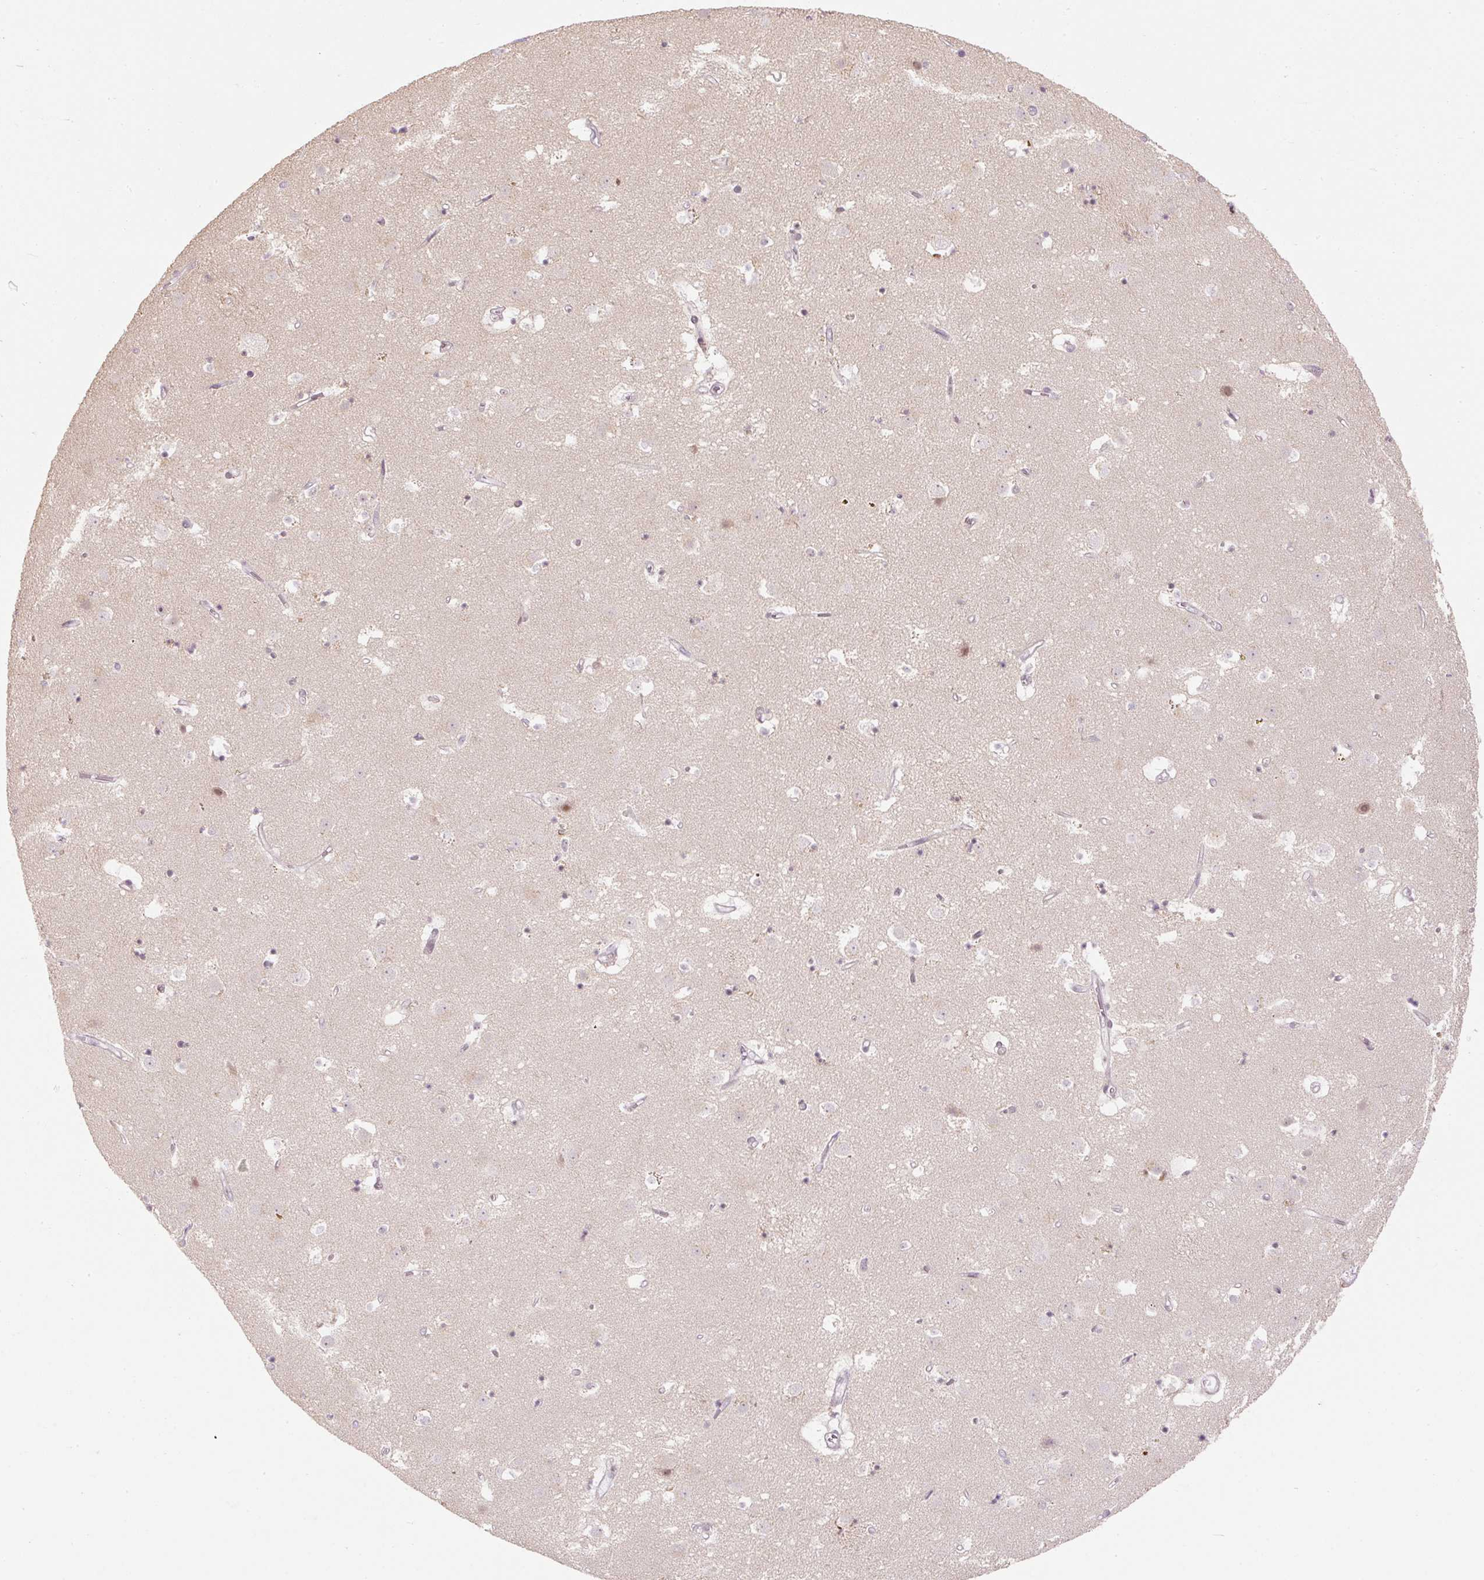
{"staining": {"intensity": "moderate", "quantity": "<25%", "location": "cytoplasmic/membranous,nuclear"}, "tissue": "caudate", "cell_type": "Glial cells", "image_type": "normal", "snomed": [{"axis": "morphology", "description": "Normal tissue, NOS"}, {"axis": "topography", "description": "Lateral ventricle wall"}], "caption": "The photomicrograph shows a brown stain indicating the presence of a protein in the cytoplasmic/membranous,nuclear of glial cells in caudate.", "gene": "U2AF2", "patient": {"sex": "male", "age": 58}}